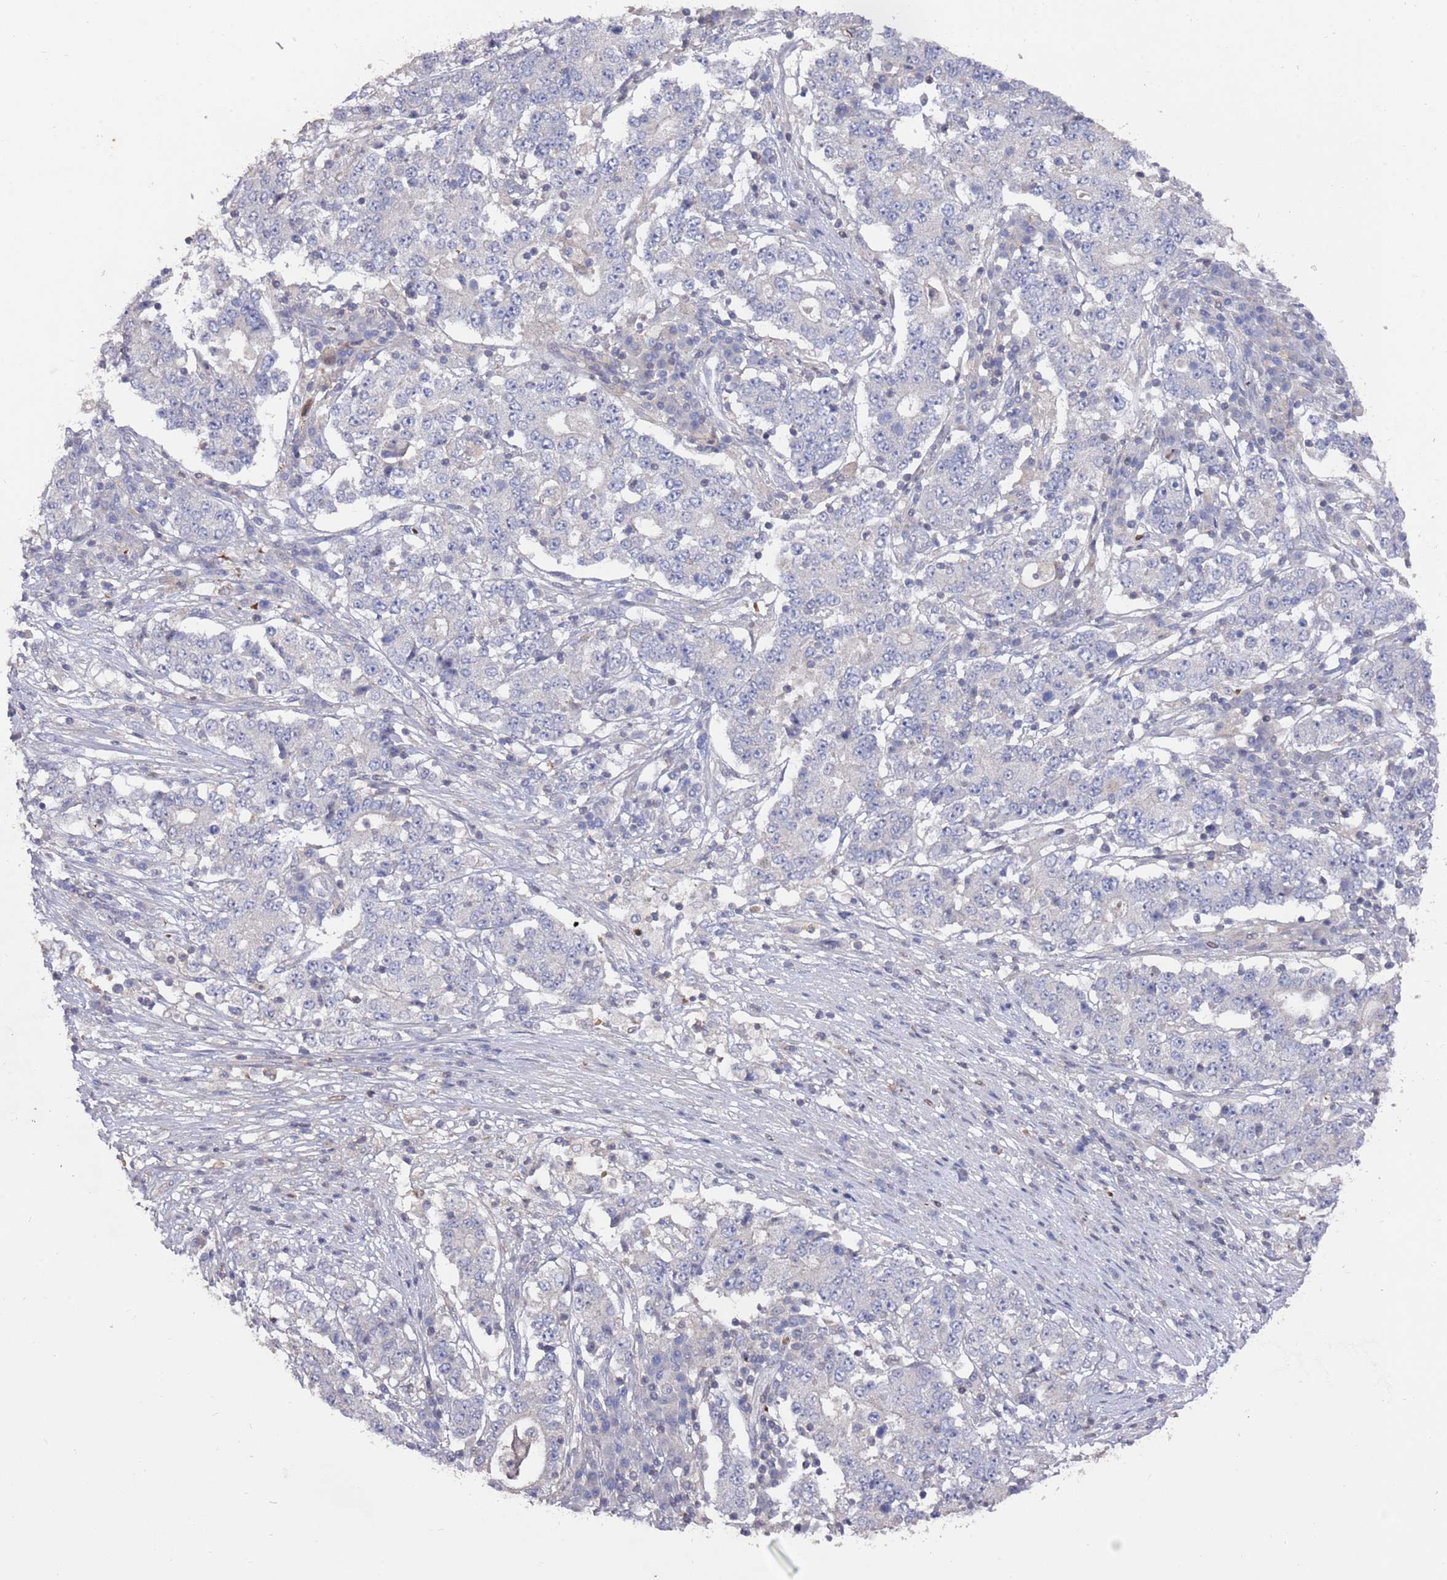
{"staining": {"intensity": "negative", "quantity": "none", "location": "none"}, "tissue": "stomach cancer", "cell_type": "Tumor cells", "image_type": "cancer", "snomed": [{"axis": "morphology", "description": "Adenocarcinoma, NOS"}, {"axis": "topography", "description": "Stomach"}], "caption": "Human stomach cancer stained for a protein using IHC shows no expression in tumor cells.", "gene": "LACC1", "patient": {"sex": "male", "age": 59}}